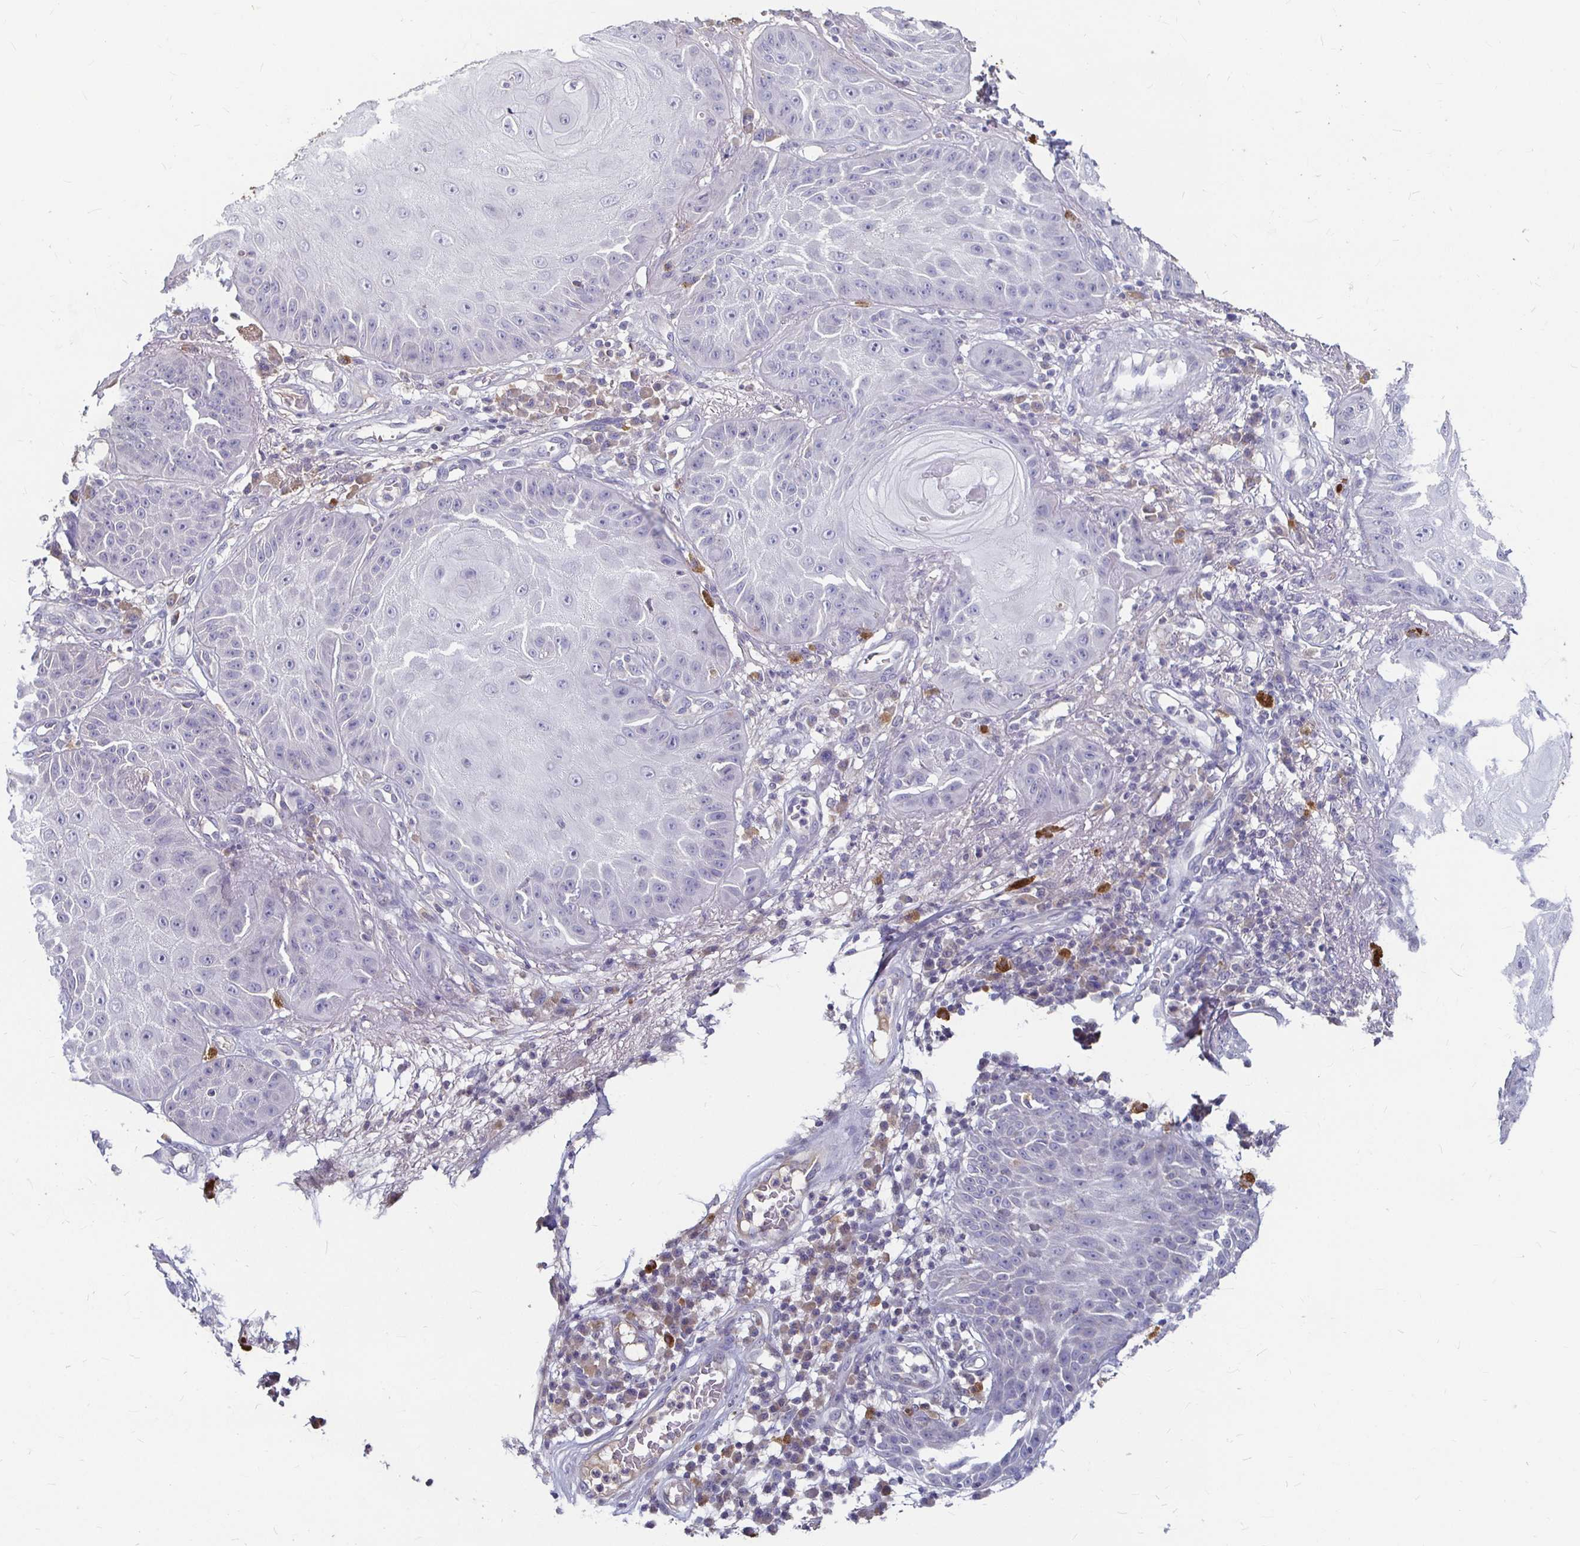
{"staining": {"intensity": "negative", "quantity": "none", "location": "none"}, "tissue": "skin cancer", "cell_type": "Tumor cells", "image_type": "cancer", "snomed": [{"axis": "morphology", "description": "Squamous cell carcinoma, NOS"}, {"axis": "topography", "description": "Skin"}], "caption": "This micrograph is of skin cancer (squamous cell carcinoma) stained with IHC to label a protein in brown with the nuclei are counter-stained blue. There is no staining in tumor cells.", "gene": "RNF144B", "patient": {"sex": "male", "age": 70}}